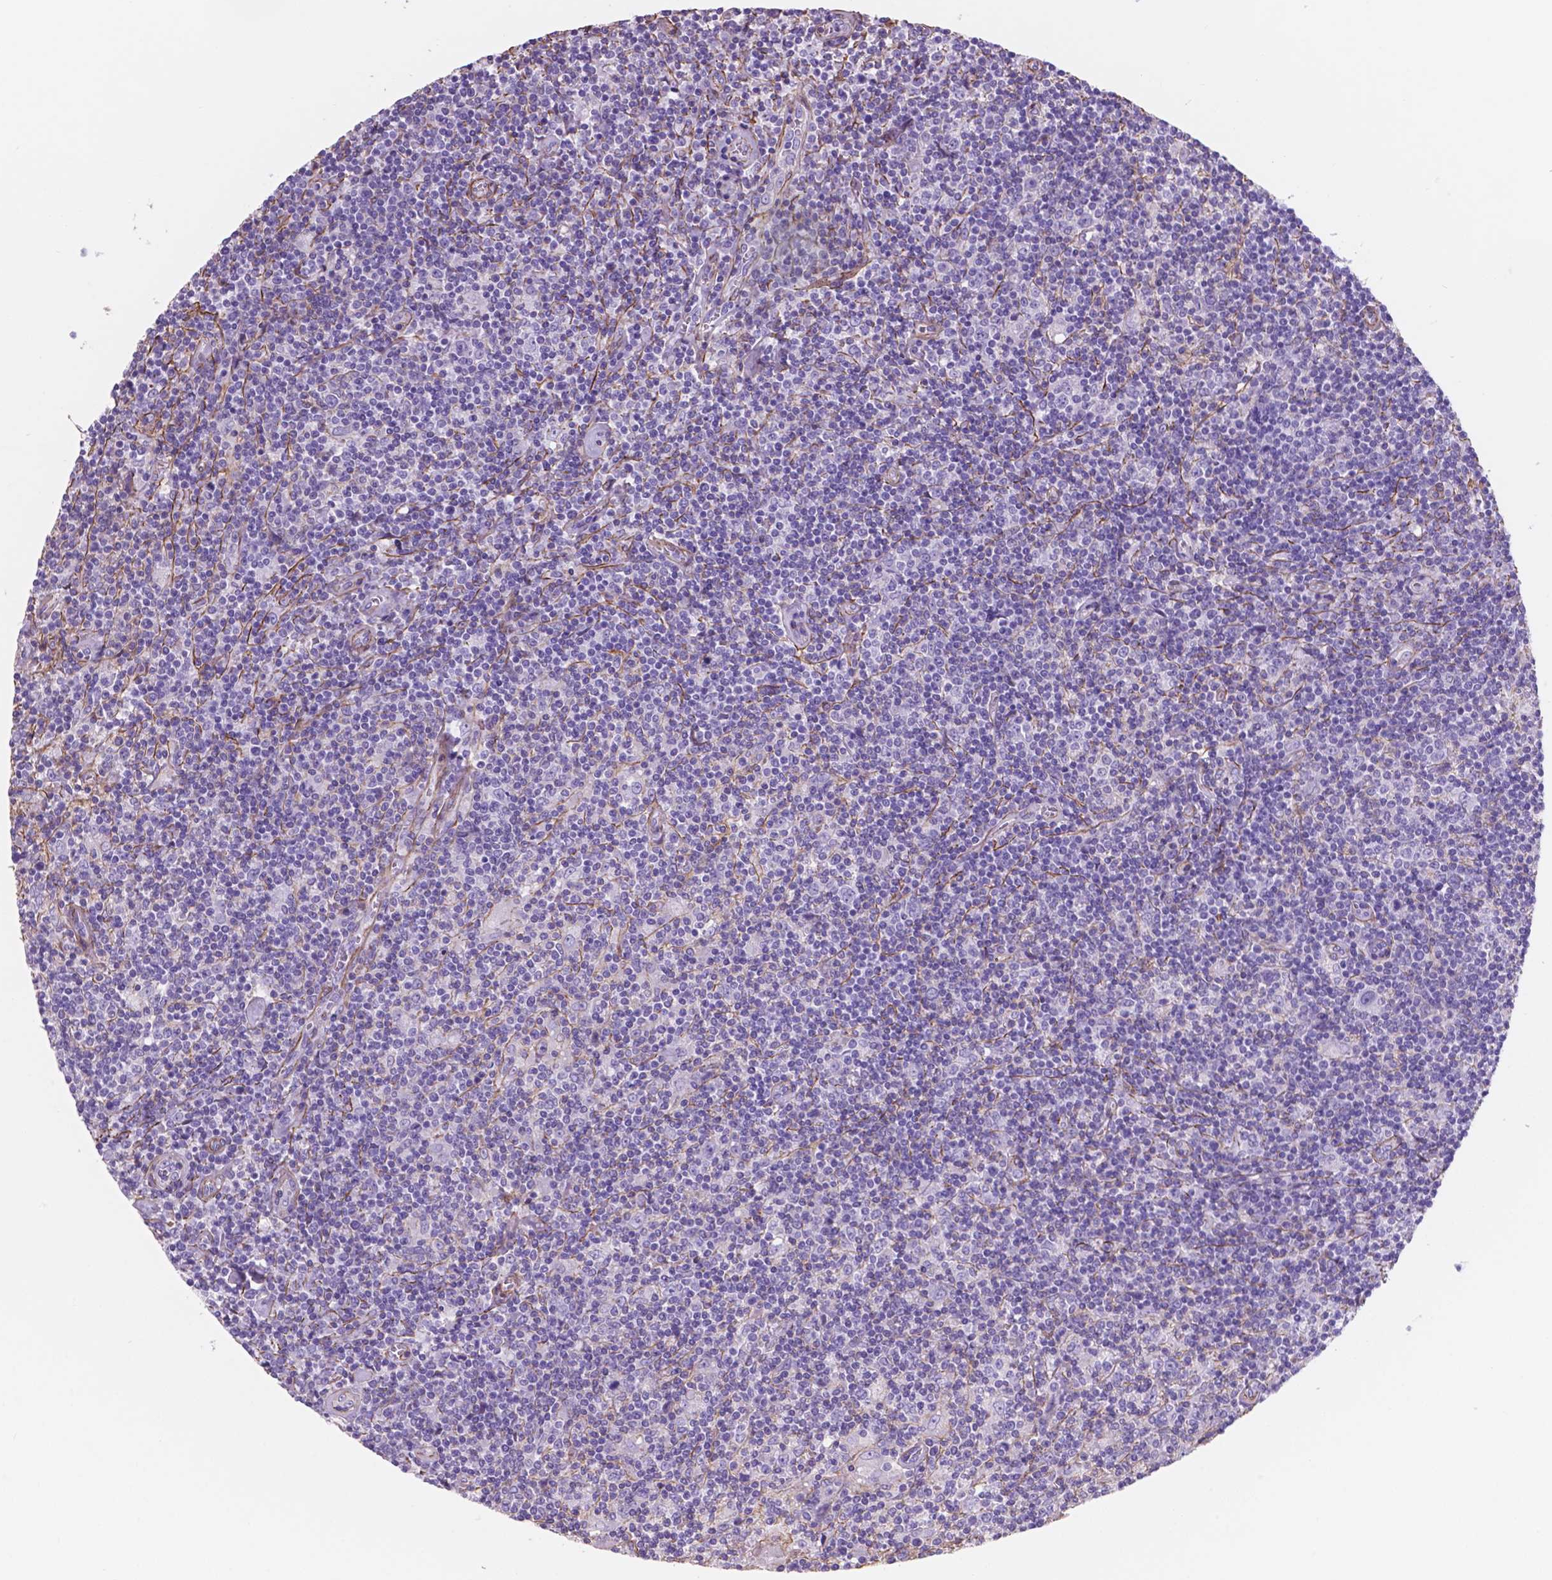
{"staining": {"intensity": "negative", "quantity": "none", "location": "none"}, "tissue": "lymphoma", "cell_type": "Tumor cells", "image_type": "cancer", "snomed": [{"axis": "morphology", "description": "Hodgkin's disease, NOS"}, {"axis": "topography", "description": "Lymph node"}], "caption": "Immunohistochemistry (IHC) micrograph of Hodgkin's disease stained for a protein (brown), which displays no staining in tumor cells.", "gene": "TOR2A", "patient": {"sex": "male", "age": 40}}